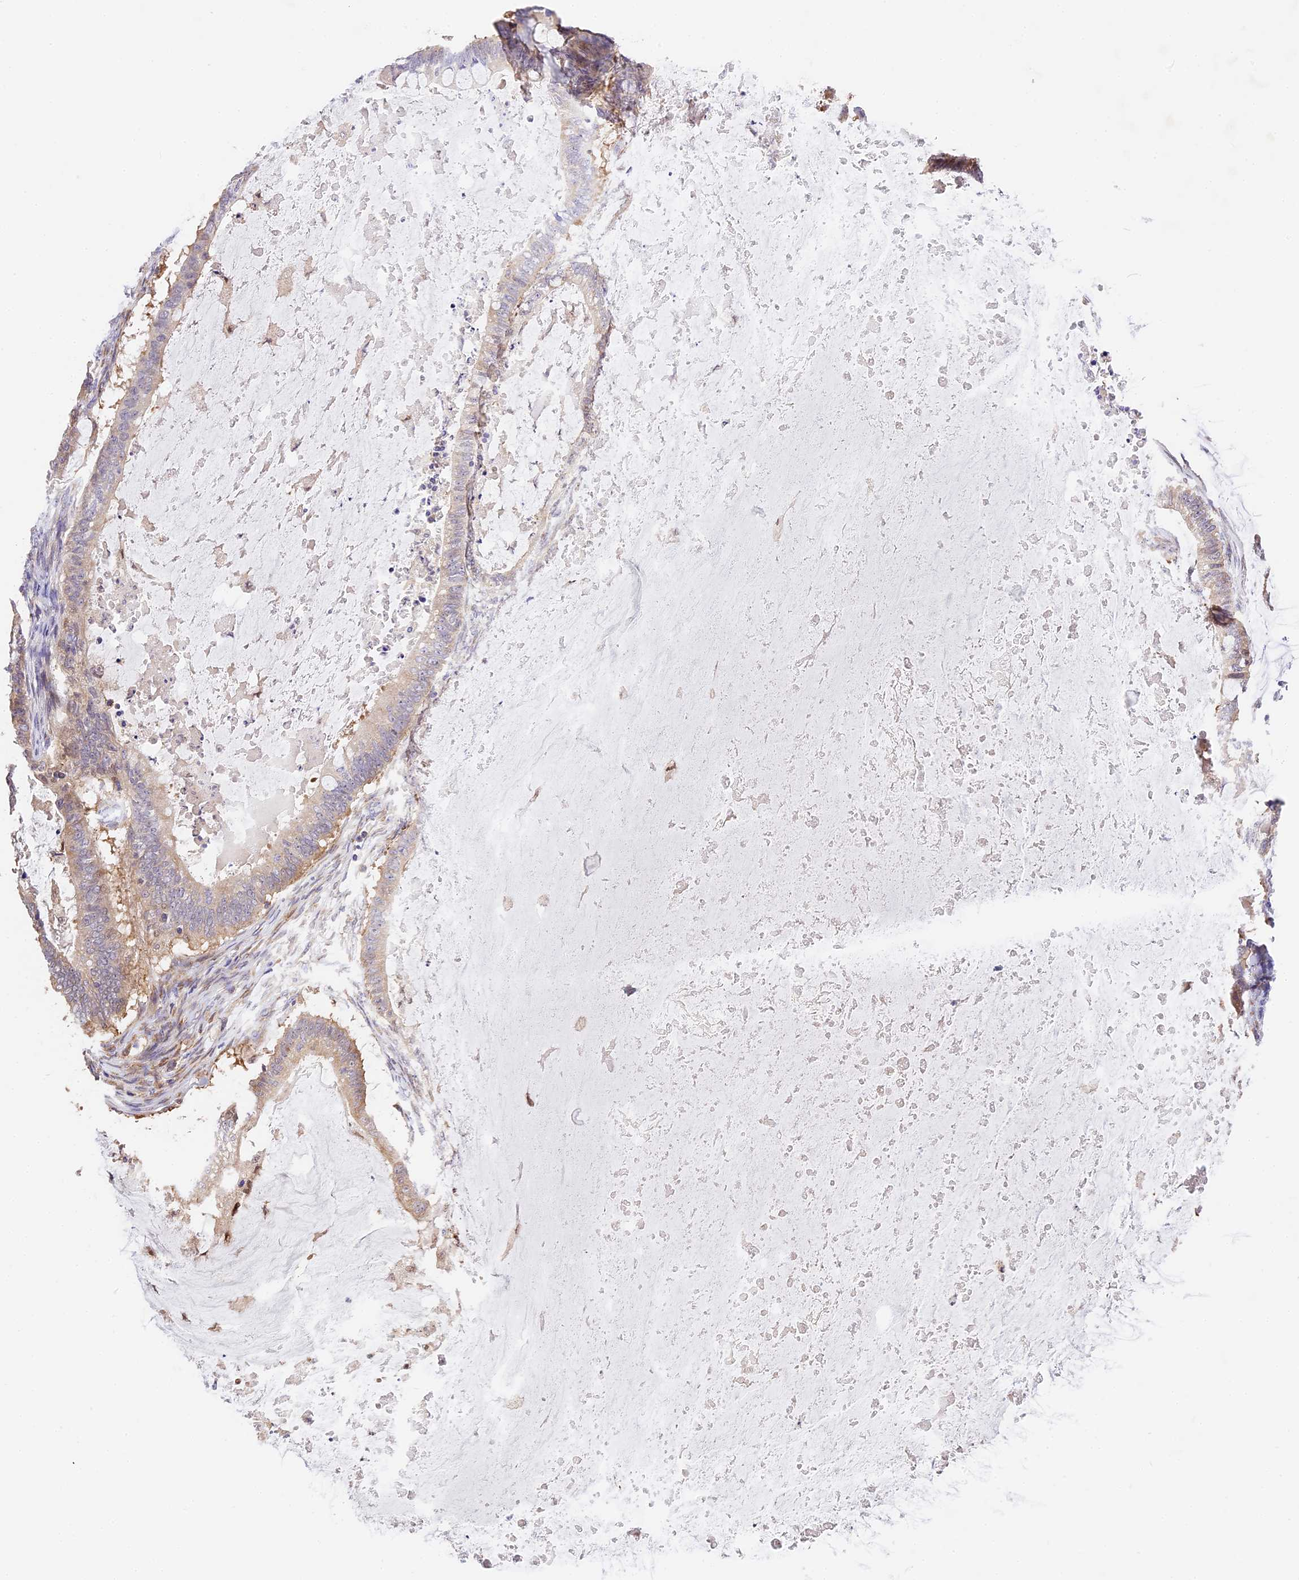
{"staining": {"intensity": "moderate", "quantity": "<25%", "location": "cytoplasmic/membranous"}, "tissue": "ovarian cancer", "cell_type": "Tumor cells", "image_type": "cancer", "snomed": [{"axis": "morphology", "description": "Cystadenocarcinoma, mucinous, NOS"}, {"axis": "topography", "description": "Ovary"}], "caption": "Immunohistochemical staining of ovarian mucinous cystadenocarcinoma exhibits moderate cytoplasmic/membranous protein expression in approximately <25% of tumor cells.", "gene": "BSCL2", "patient": {"sex": "female", "age": 61}}